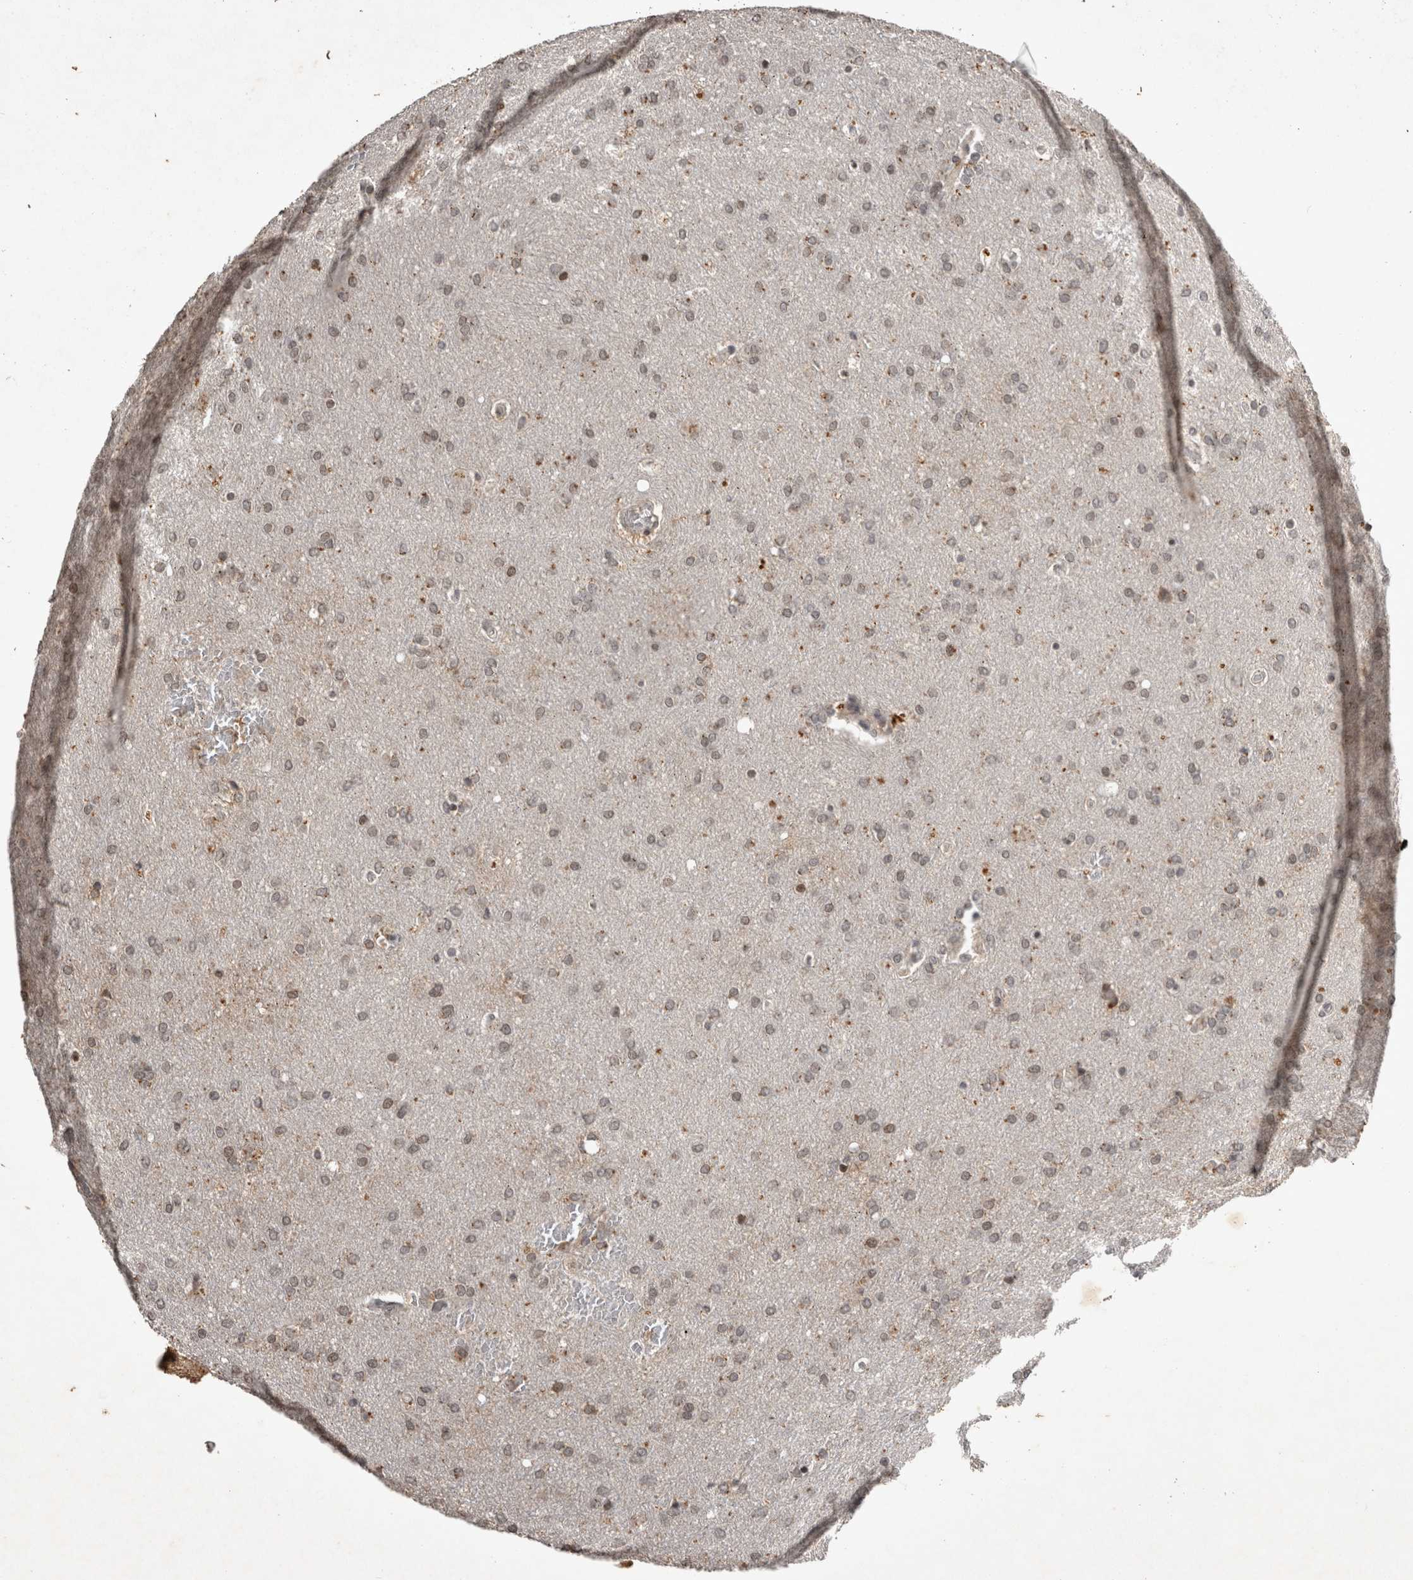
{"staining": {"intensity": "weak", "quantity": "25%-75%", "location": "nuclear"}, "tissue": "glioma", "cell_type": "Tumor cells", "image_type": "cancer", "snomed": [{"axis": "morphology", "description": "Glioma, malignant, Low grade"}, {"axis": "topography", "description": "Brain"}], "caption": "Protein staining of malignant glioma (low-grade) tissue demonstrates weak nuclear staining in about 25%-75% of tumor cells. (Stains: DAB (3,3'-diaminobenzidine) in brown, nuclei in blue, Microscopy: brightfield microscopy at high magnification).", "gene": "HRK", "patient": {"sex": "female", "age": 37}}